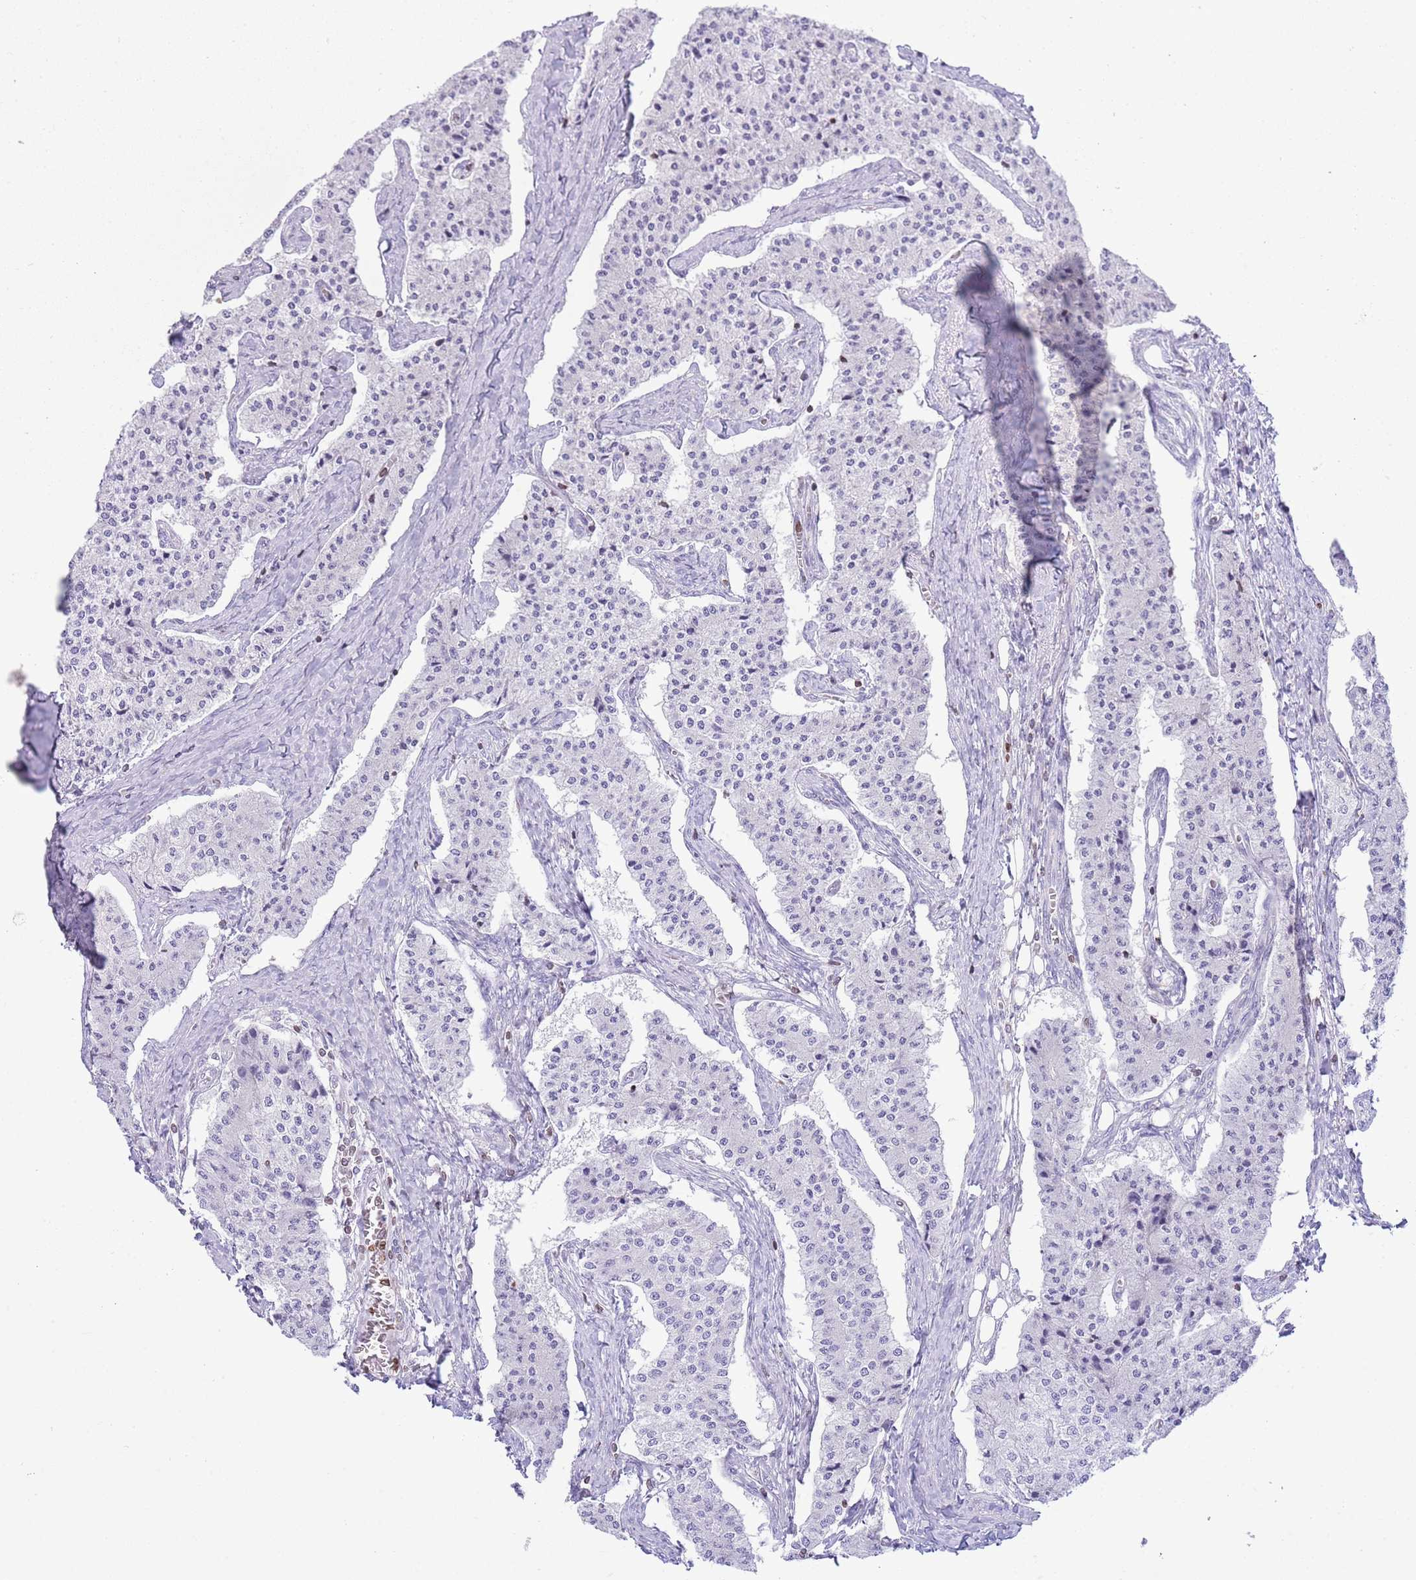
{"staining": {"intensity": "negative", "quantity": "none", "location": "none"}, "tissue": "carcinoid", "cell_type": "Tumor cells", "image_type": "cancer", "snomed": [{"axis": "morphology", "description": "Carcinoid, malignant, NOS"}, {"axis": "topography", "description": "Colon"}], "caption": "This is an IHC photomicrograph of carcinoid. There is no expression in tumor cells.", "gene": "LBR", "patient": {"sex": "female", "age": 52}}